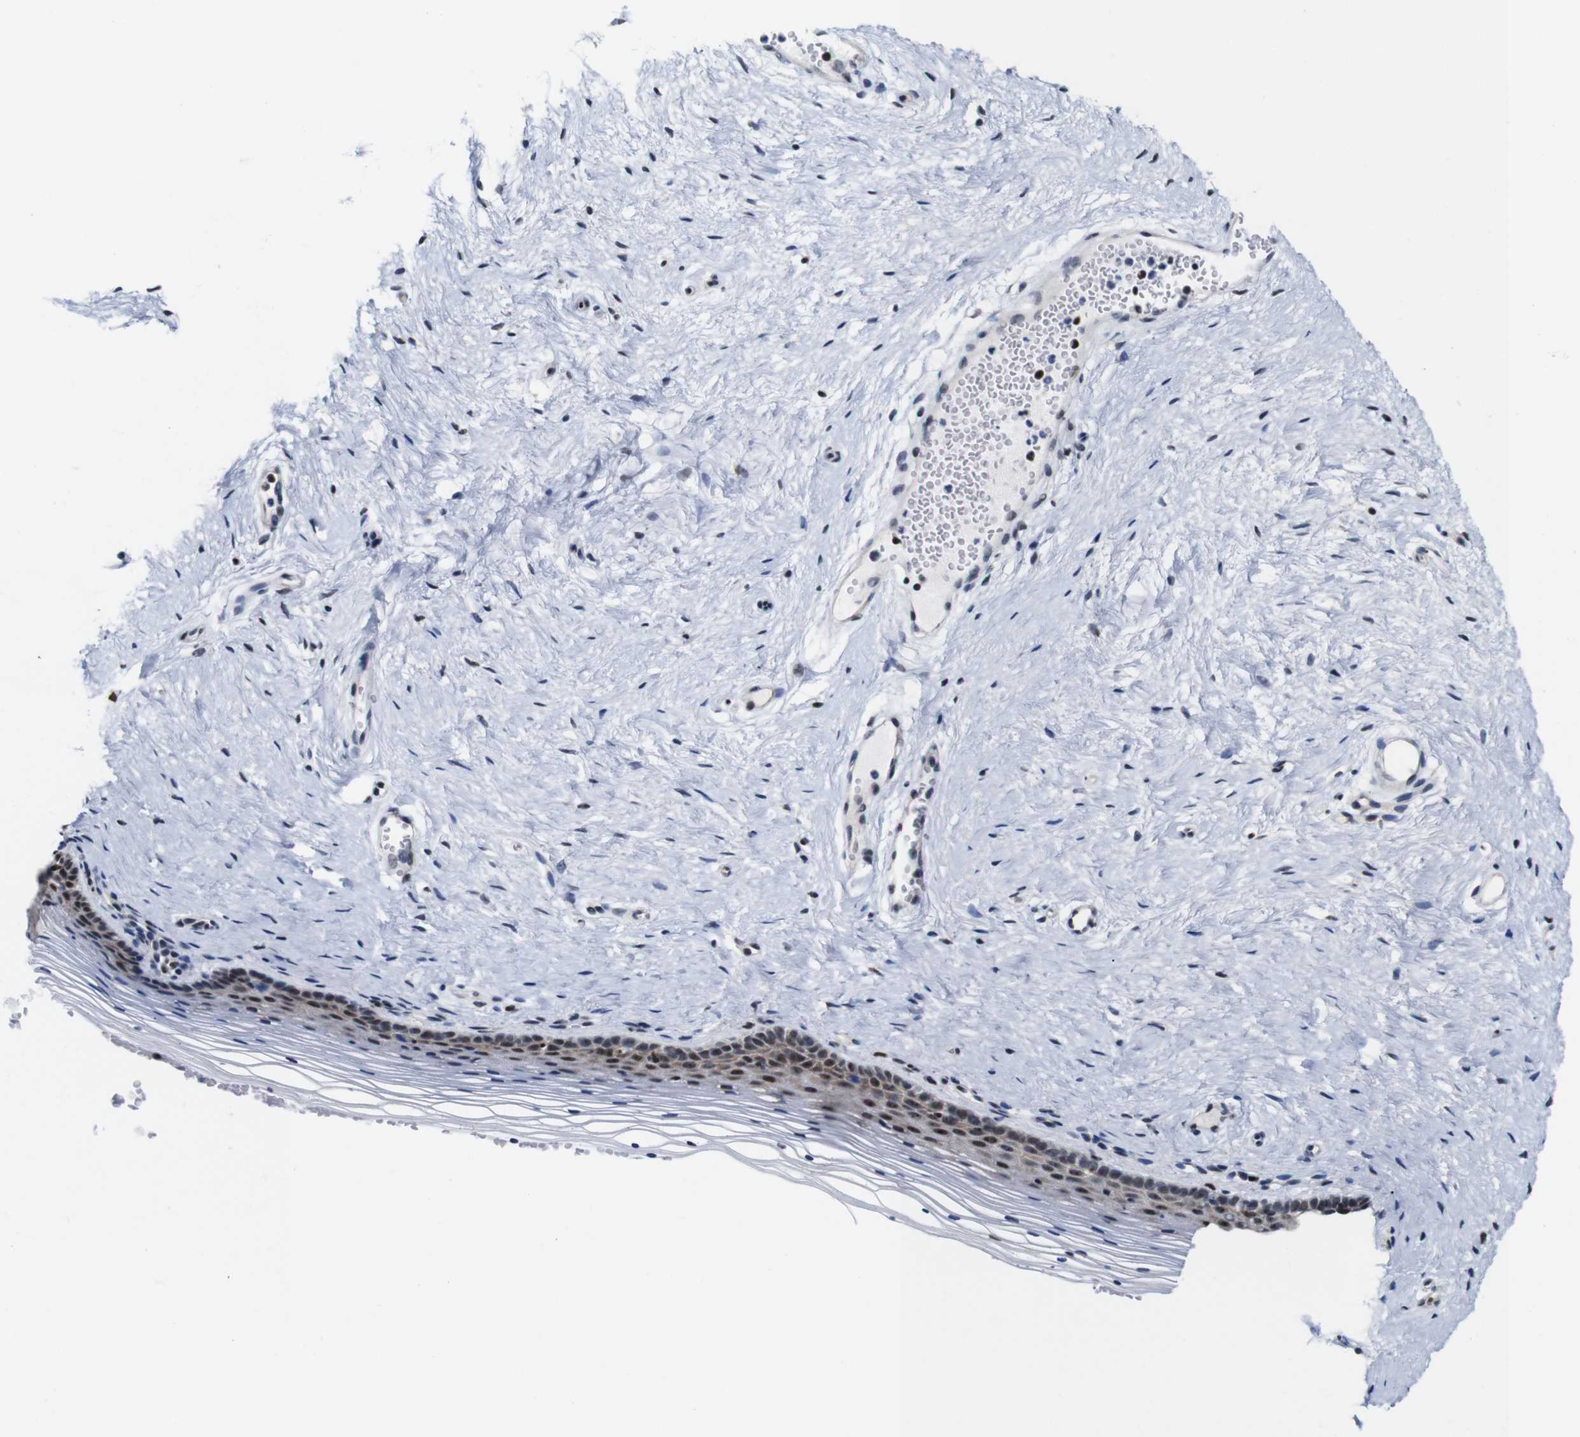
{"staining": {"intensity": "moderate", "quantity": "25%-75%", "location": "cytoplasmic/membranous,nuclear"}, "tissue": "vagina", "cell_type": "Squamous epithelial cells", "image_type": "normal", "snomed": [{"axis": "morphology", "description": "Normal tissue, NOS"}, {"axis": "topography", "description": "Vagina"}], "caption": "Immunohistochemistry of benign human vagina exhibits medium levels of moderate cytoplasmic/membranous,nuclear staining in about 25%-75% of squamous epithelial cells. (brown staining indicates protein expression, while blue staining denotes nuclei).", "gene": "GATA6", "patient": {"sex": "female", "age": 32}}